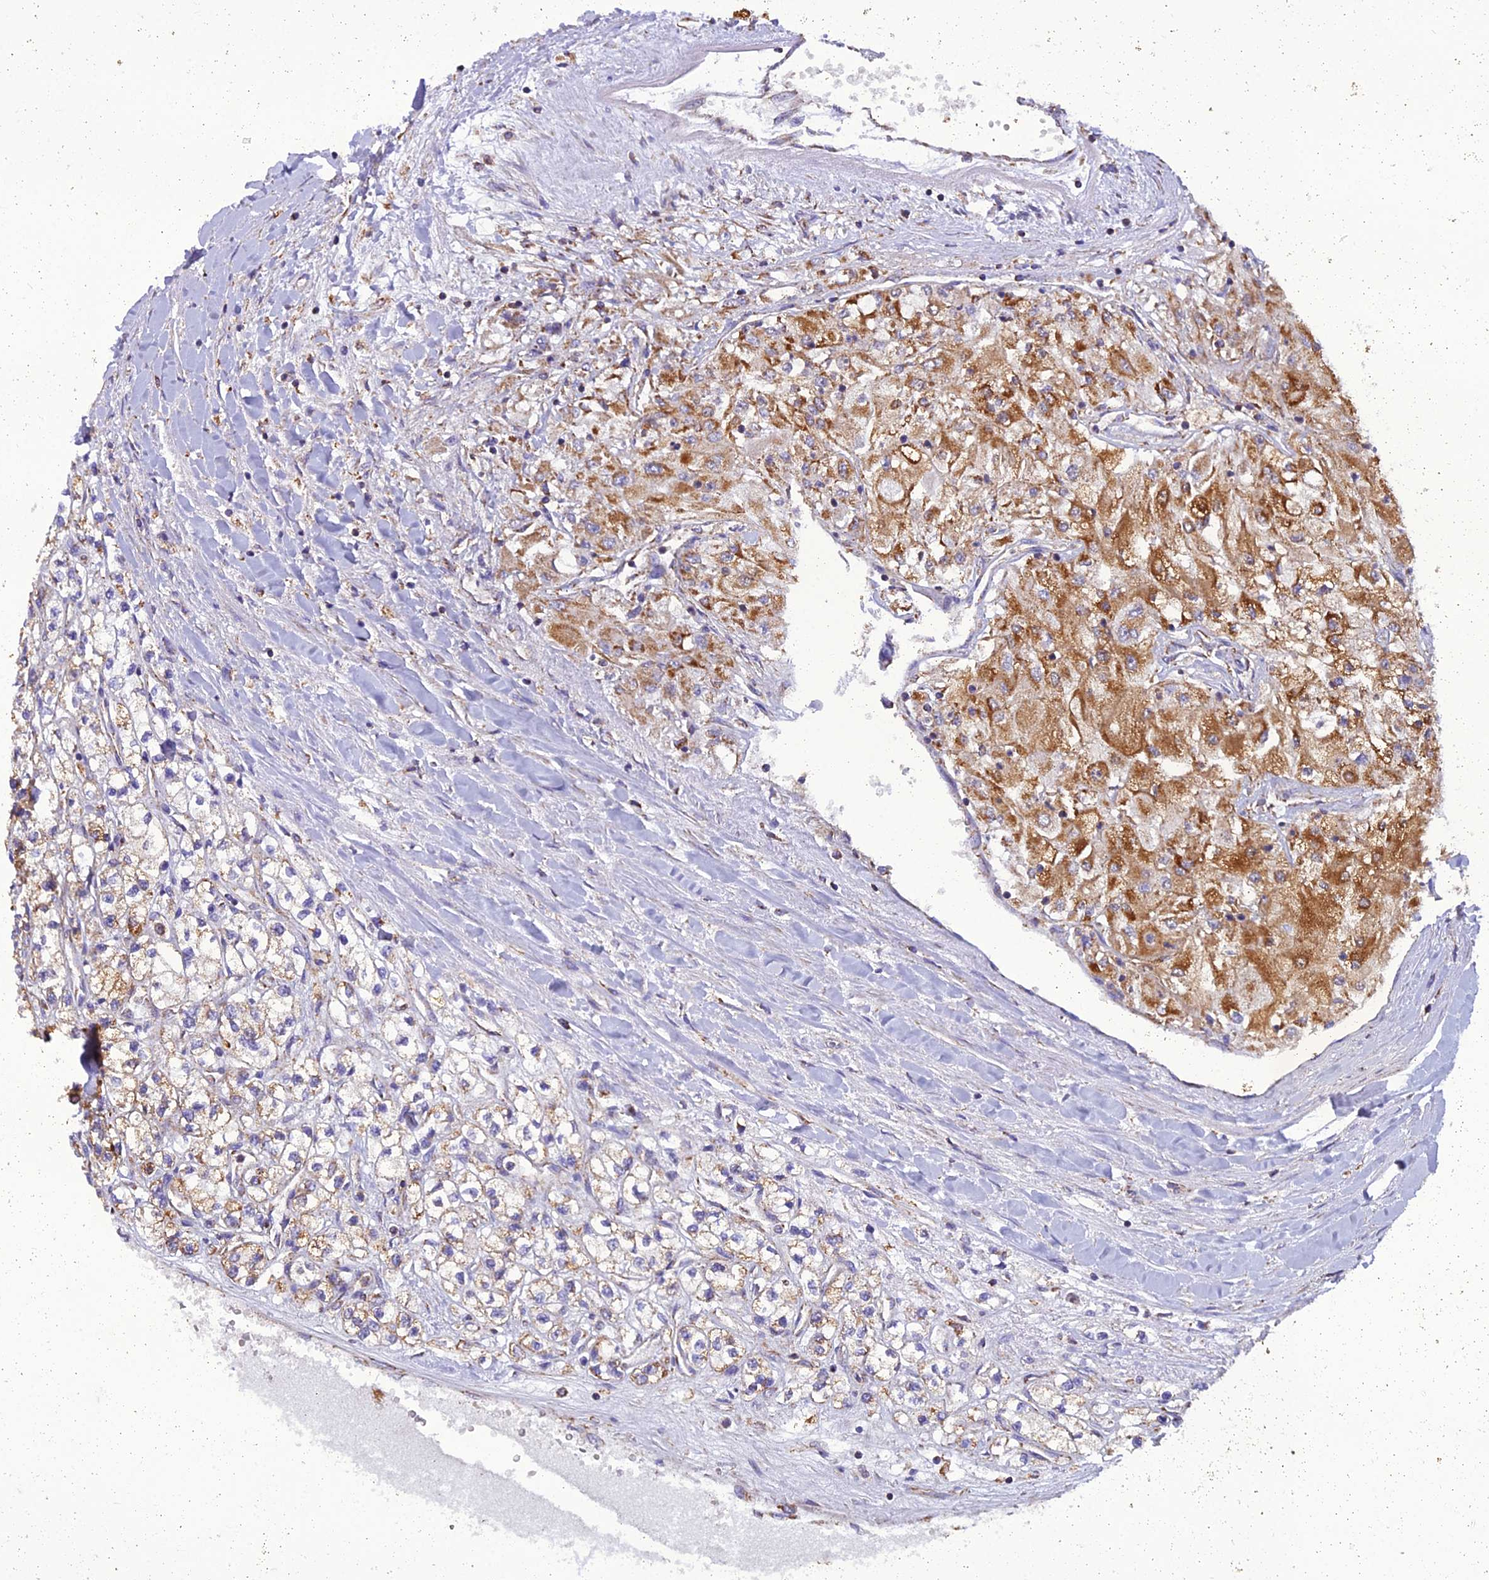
{"staining": {"intensity": "strong", "quantity": "25%-75%", "location": "cytoplasmic/membranous"}, "tissue": "renal cancer", "cell_type": "Tumor cells", "image_type": "cancer", "snomed": [{"axis": "morphology", "description": "Adenocarcinoma, NOS"}, {"axis": "topography", "description": "Kidney"}], "caption": "Human renal cancer stained with a protein marker shows strong staining in tumor cells.", "gene": "GPD1", "patient": {"sex": "male", "age": 80}}